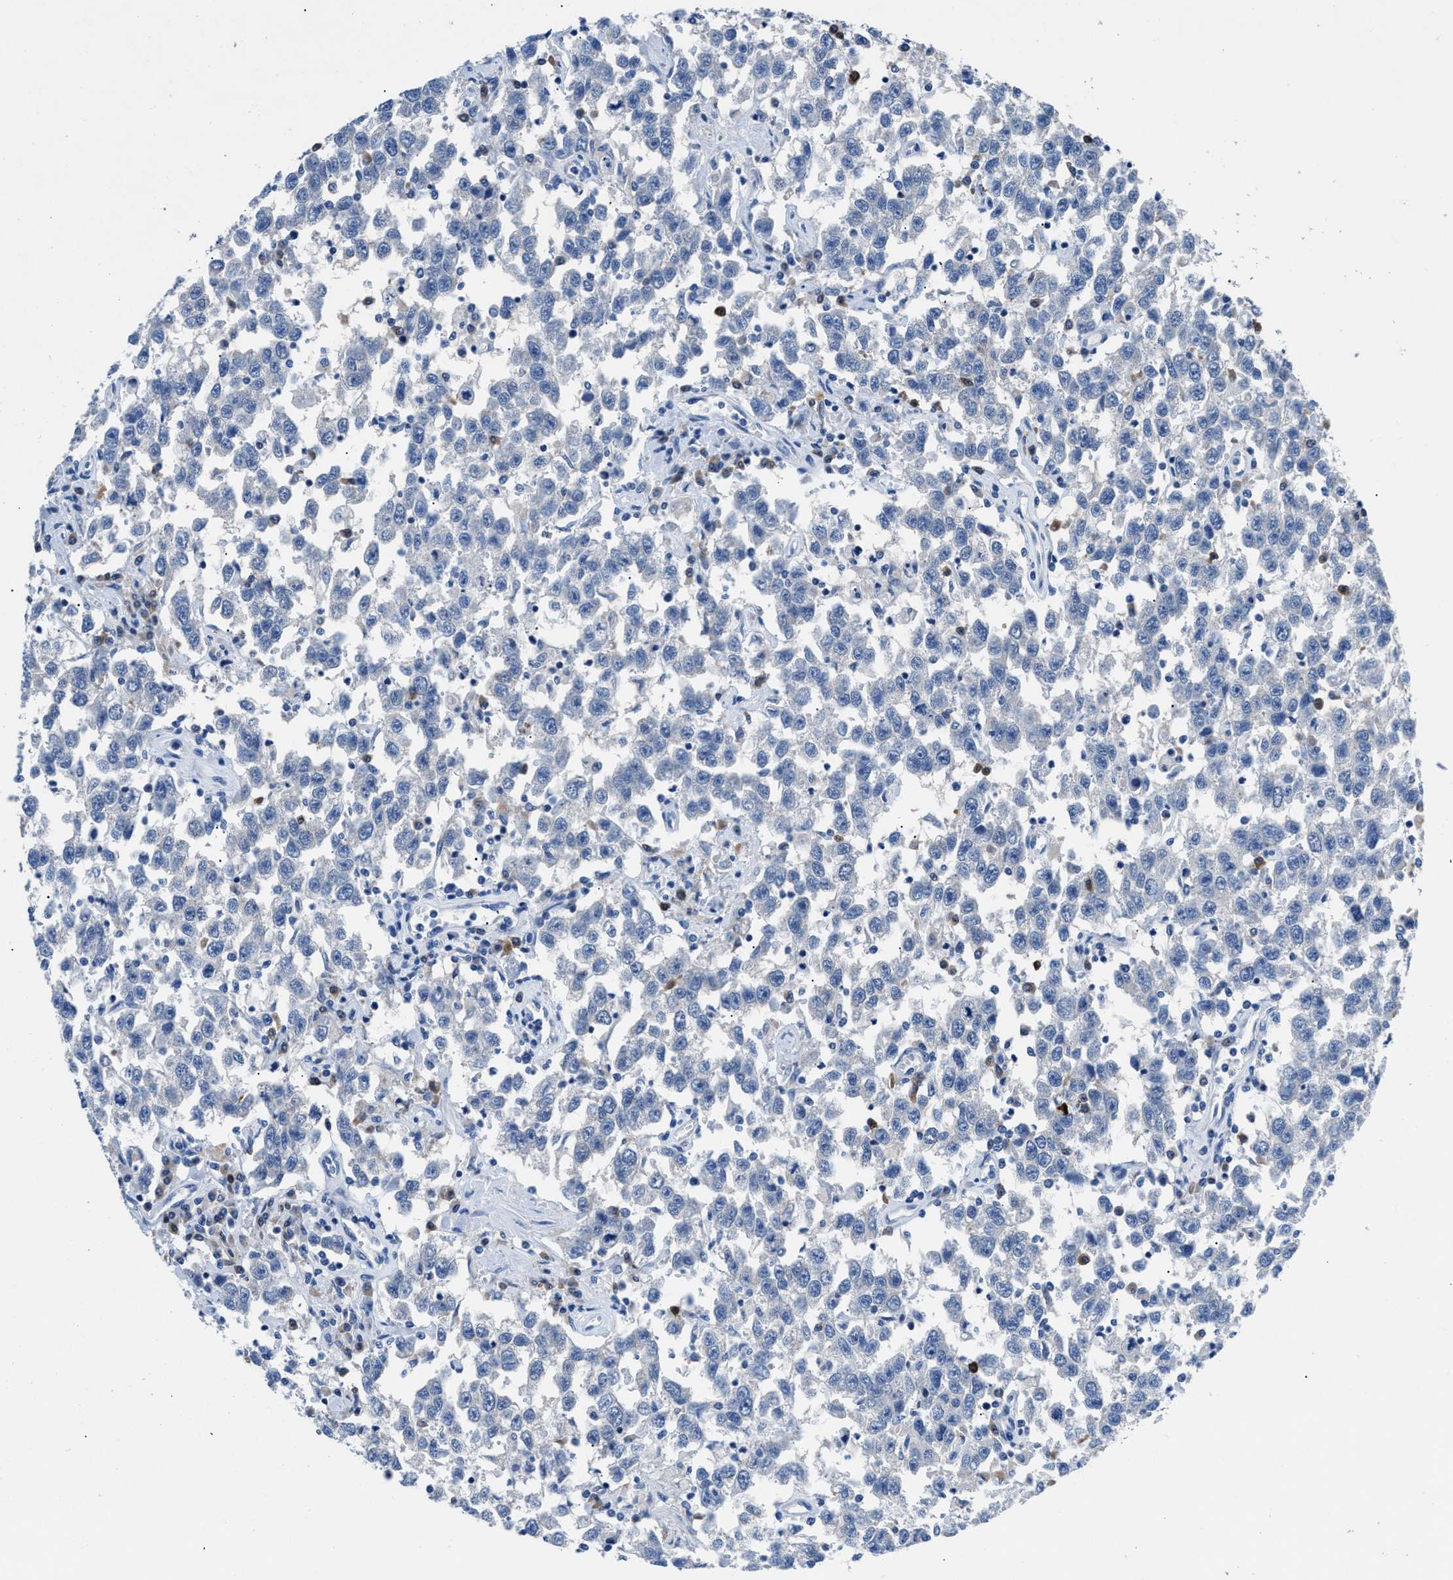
{"staining": {"intensity": "negative", "quantity": "none", "location": "none"}, "tissue": "testis cancer", "cell_type": "Tumor cells", "image_type": "cancer", "snomed": [{"axis": "morphology", "description": "Seminoma, NOS"}, {"axis": "topography", "description": "Testis"}], "caption": "This is a micrograph of immunohistochemistry (IHC) staining of seminoma (testis), which shows no positivity in tumor cells.", "gene": "UAP1", "patient": {"sex": "male", "age": 41}}